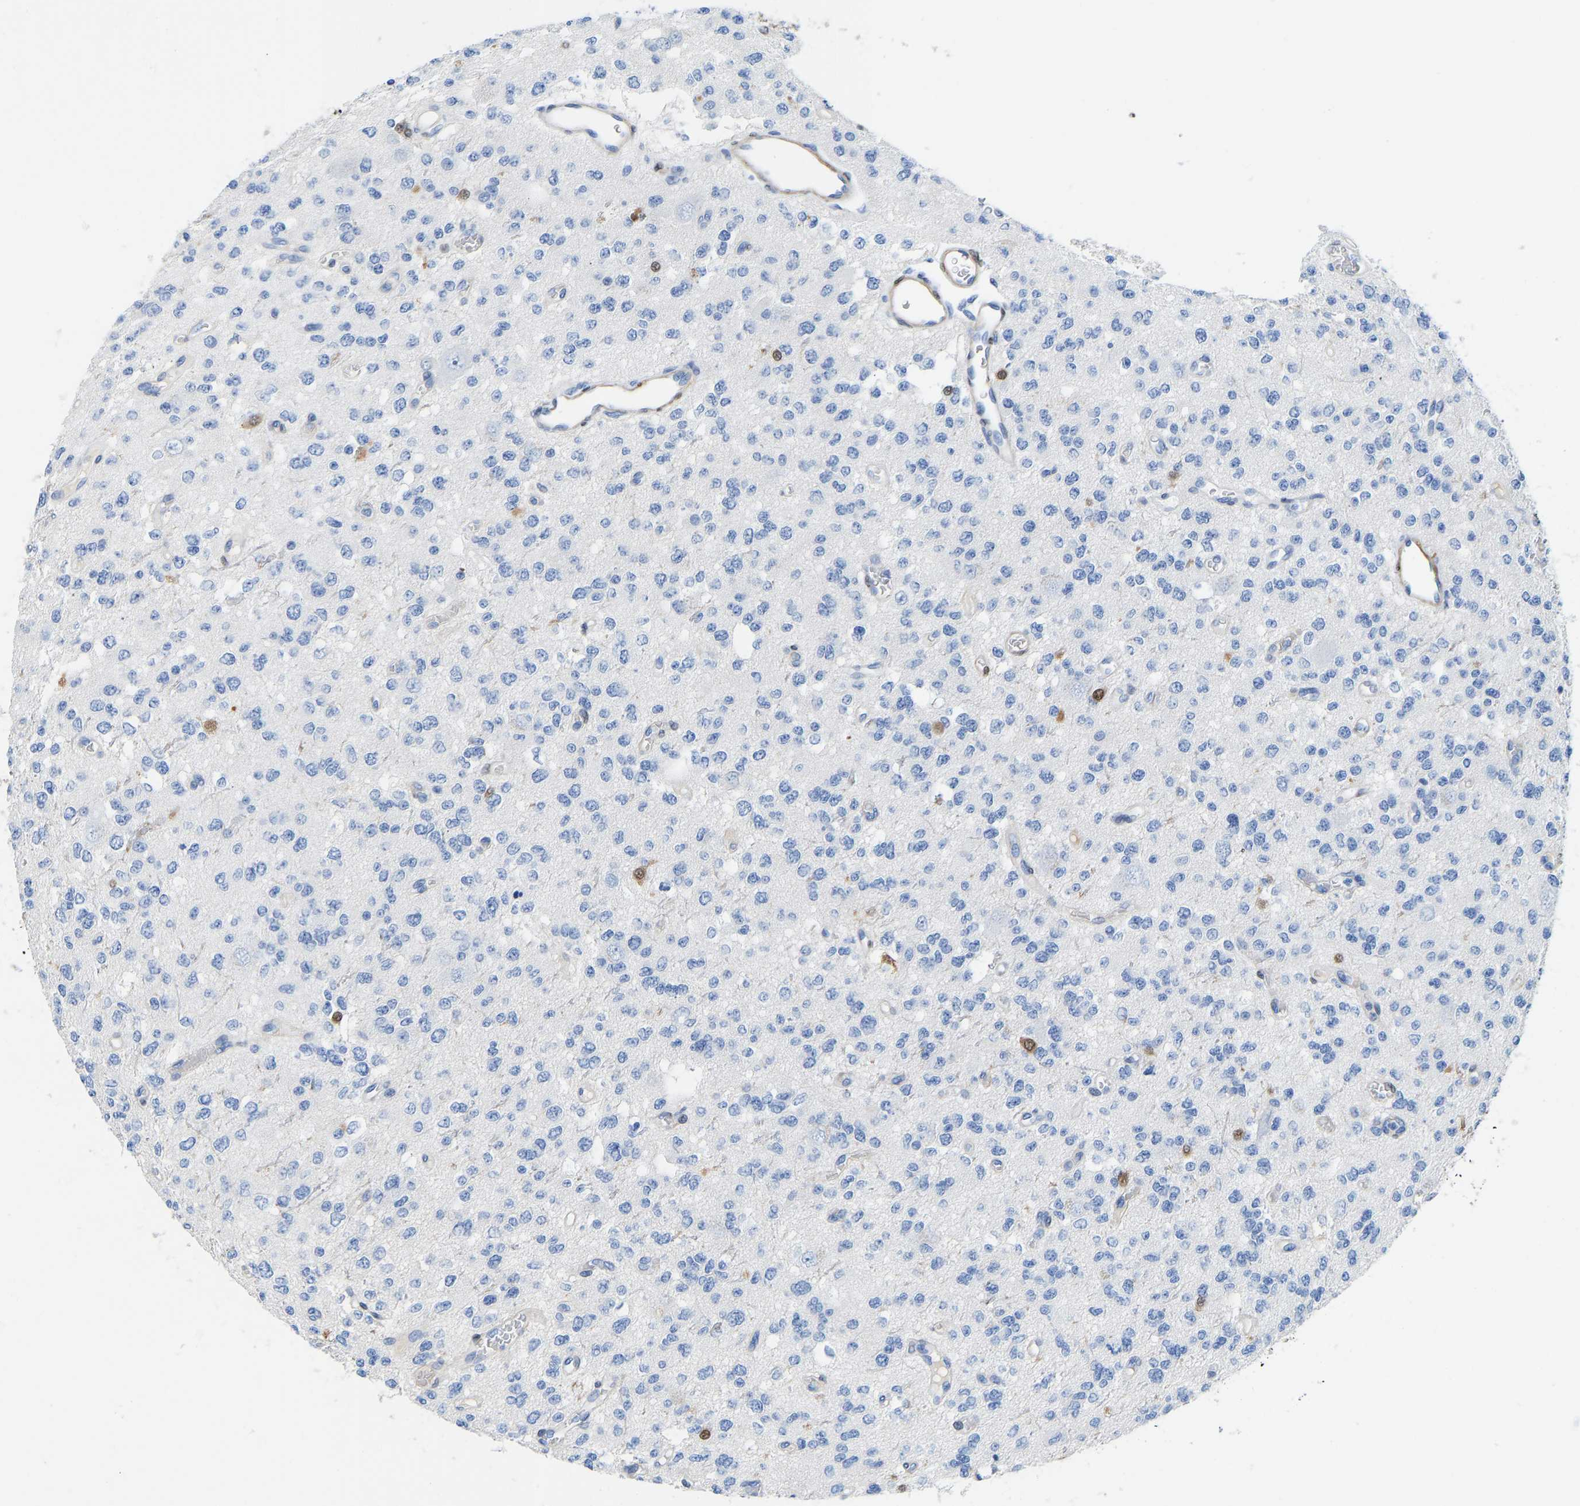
{"staining": {"intensity": "negative", "quantity": "none", "location": "none"}, "tissue": "glioma", "cell_type": "Tumor cells", "image_type": "cancer", "snomed": [{"axis": "morphology", "description": "Glioma, malignant, Low grade"}, {"axis": "topography", "description": "Brain"}], "caption": "Immunohistochemistry (IHC) of human glioma shows no positivity in tumor cells.", "gene": "NKAIN3", "patient": {"sex": "male", "age": 38}}